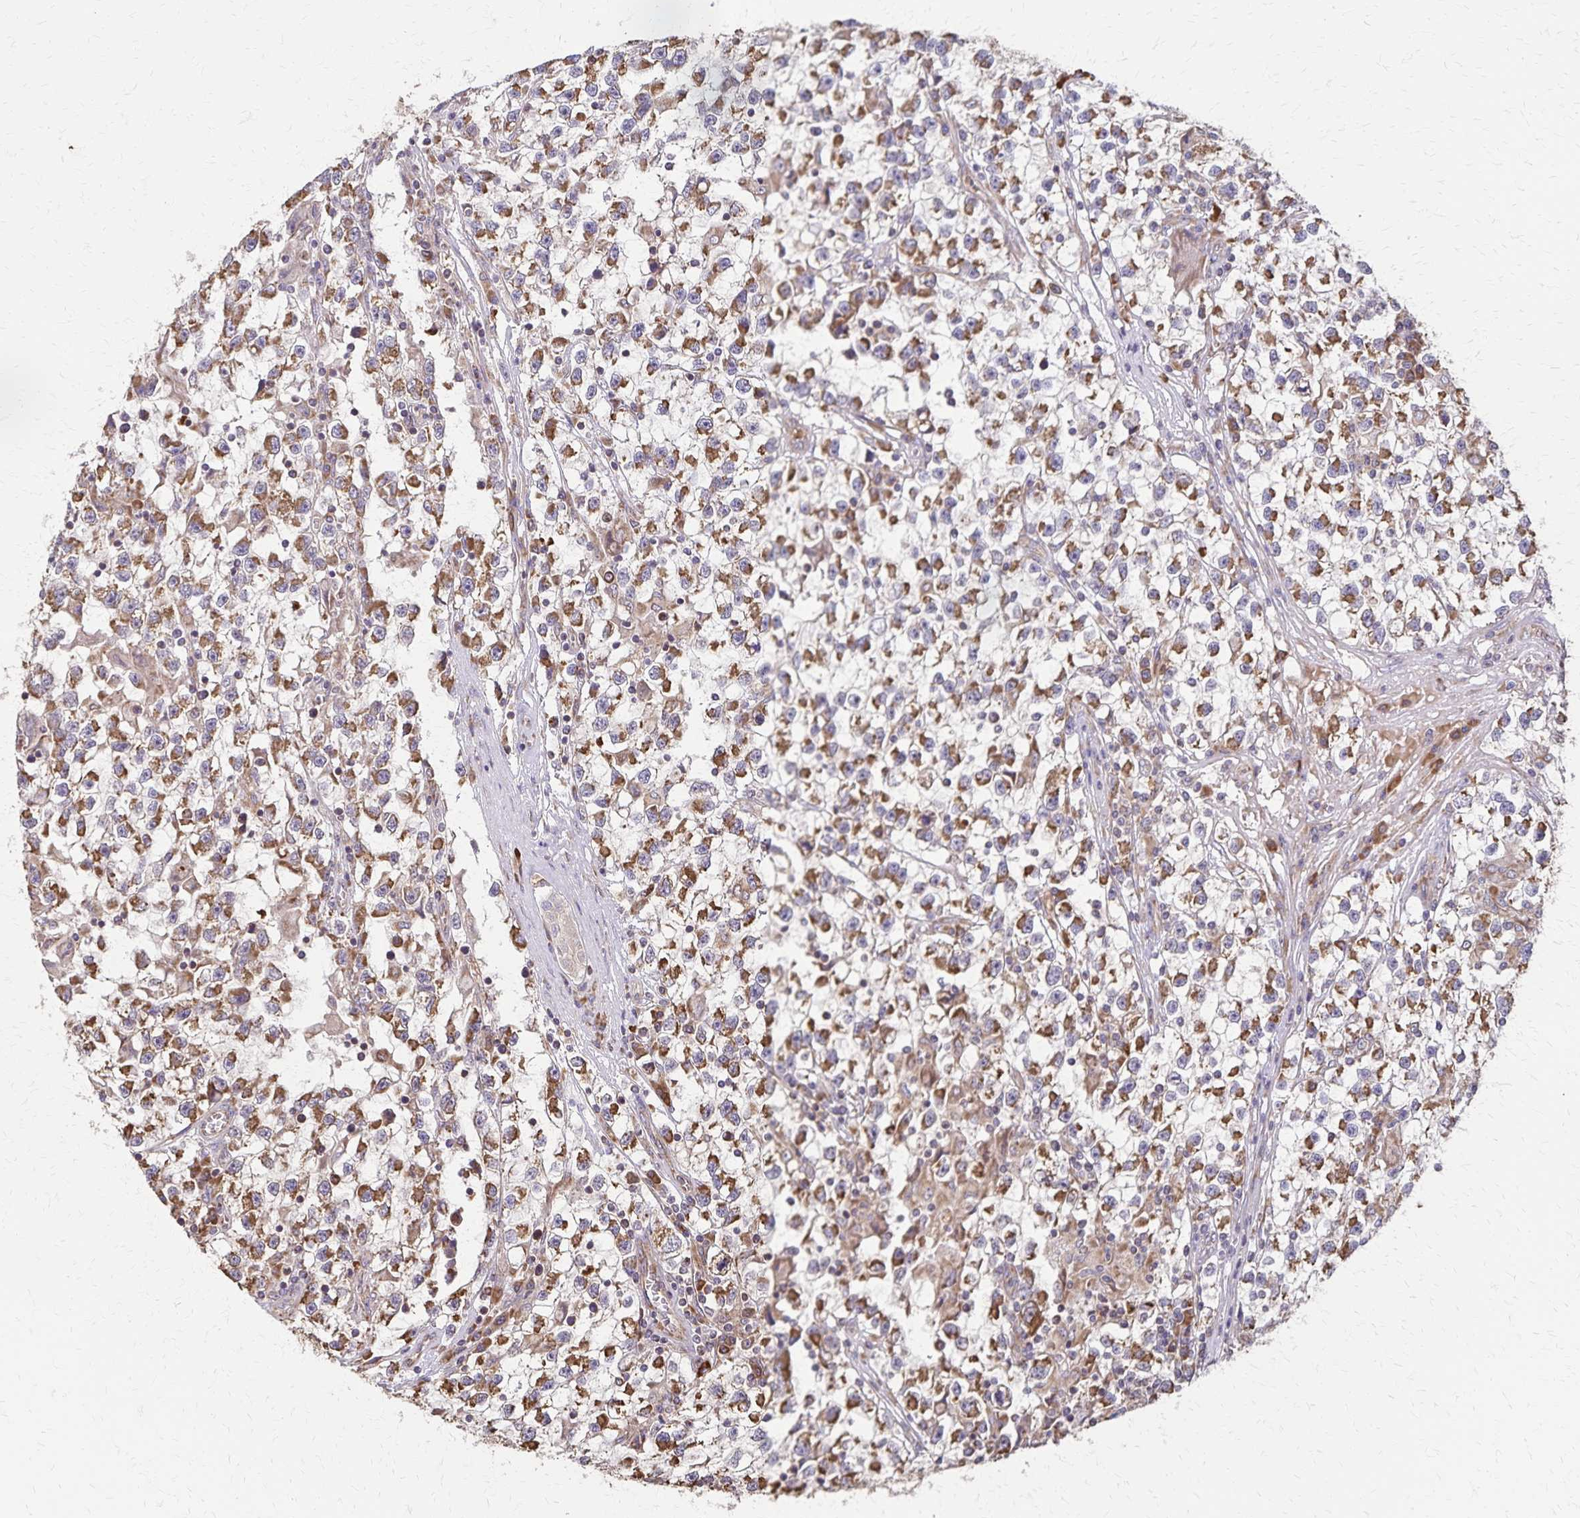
{"staining": {"intensity": "moderate", "quantity": ">75%", "location": "cytoplasmic/membranous"}, "tissue": "testis cancer", "cell_type": "Tumor cells", "image_type": "cancer", "snomed": [{"axis": "morphology", "description": "Seminoma, NOS"}, {"axis": "topography", "description": "Testis"}], "caption": "Seminoma (testis) tissue shows moderate cytoplasmic/membranous expression in approximately >75% of tumor cells, visualized by immunohistochemistry. (DAB (3,3'-diaminobenzidine) IHC with brightfield microscopy, high magnification).", "gene": "RNF10", "patient": {"sex": "male", "age": 31}}